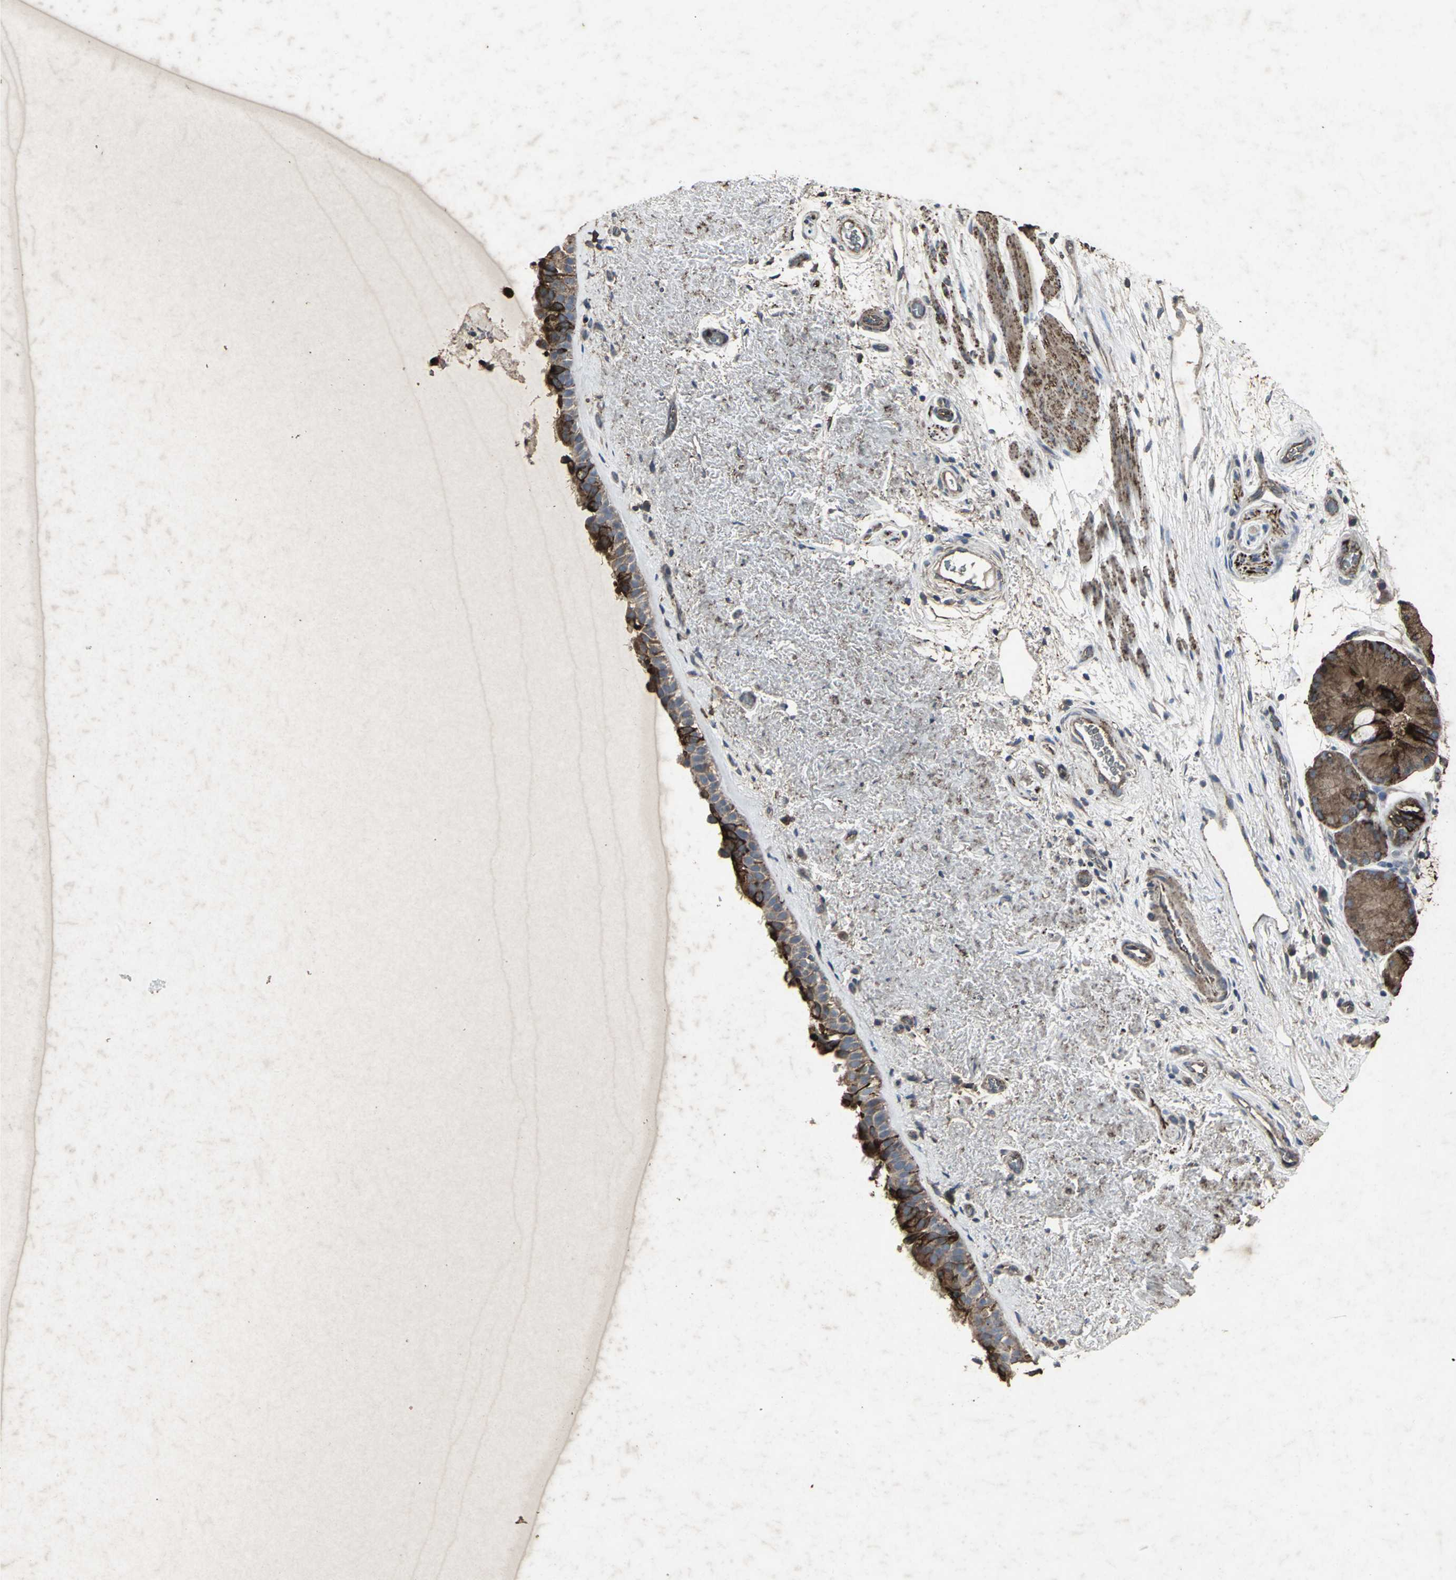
{"staining": {"intensity": "strong", "quantity": ">75%", "location": "cytoplasmic/membranous"}, "tissue": "bronchus", "cell_type": "Respiratory epithelial cells", "image_type": "normal", "snomed": [{"axis": "morphology", "description": "Normal tissue, NOS"}, {"axis": "topography", "description": "Bronchus"}], "caption": "Brown immunohistochemical staining in unremarkable bronchus exhibits strong cytoplasmic/membranous expression in approximately >75% of respiratory epithelial cells. (DAB (3,3'-diaminobenzidine) IHC with brightfield microscopy, high magnification).", "gene": "CCR9", "patient": {"sex": "female", "age": 54}}